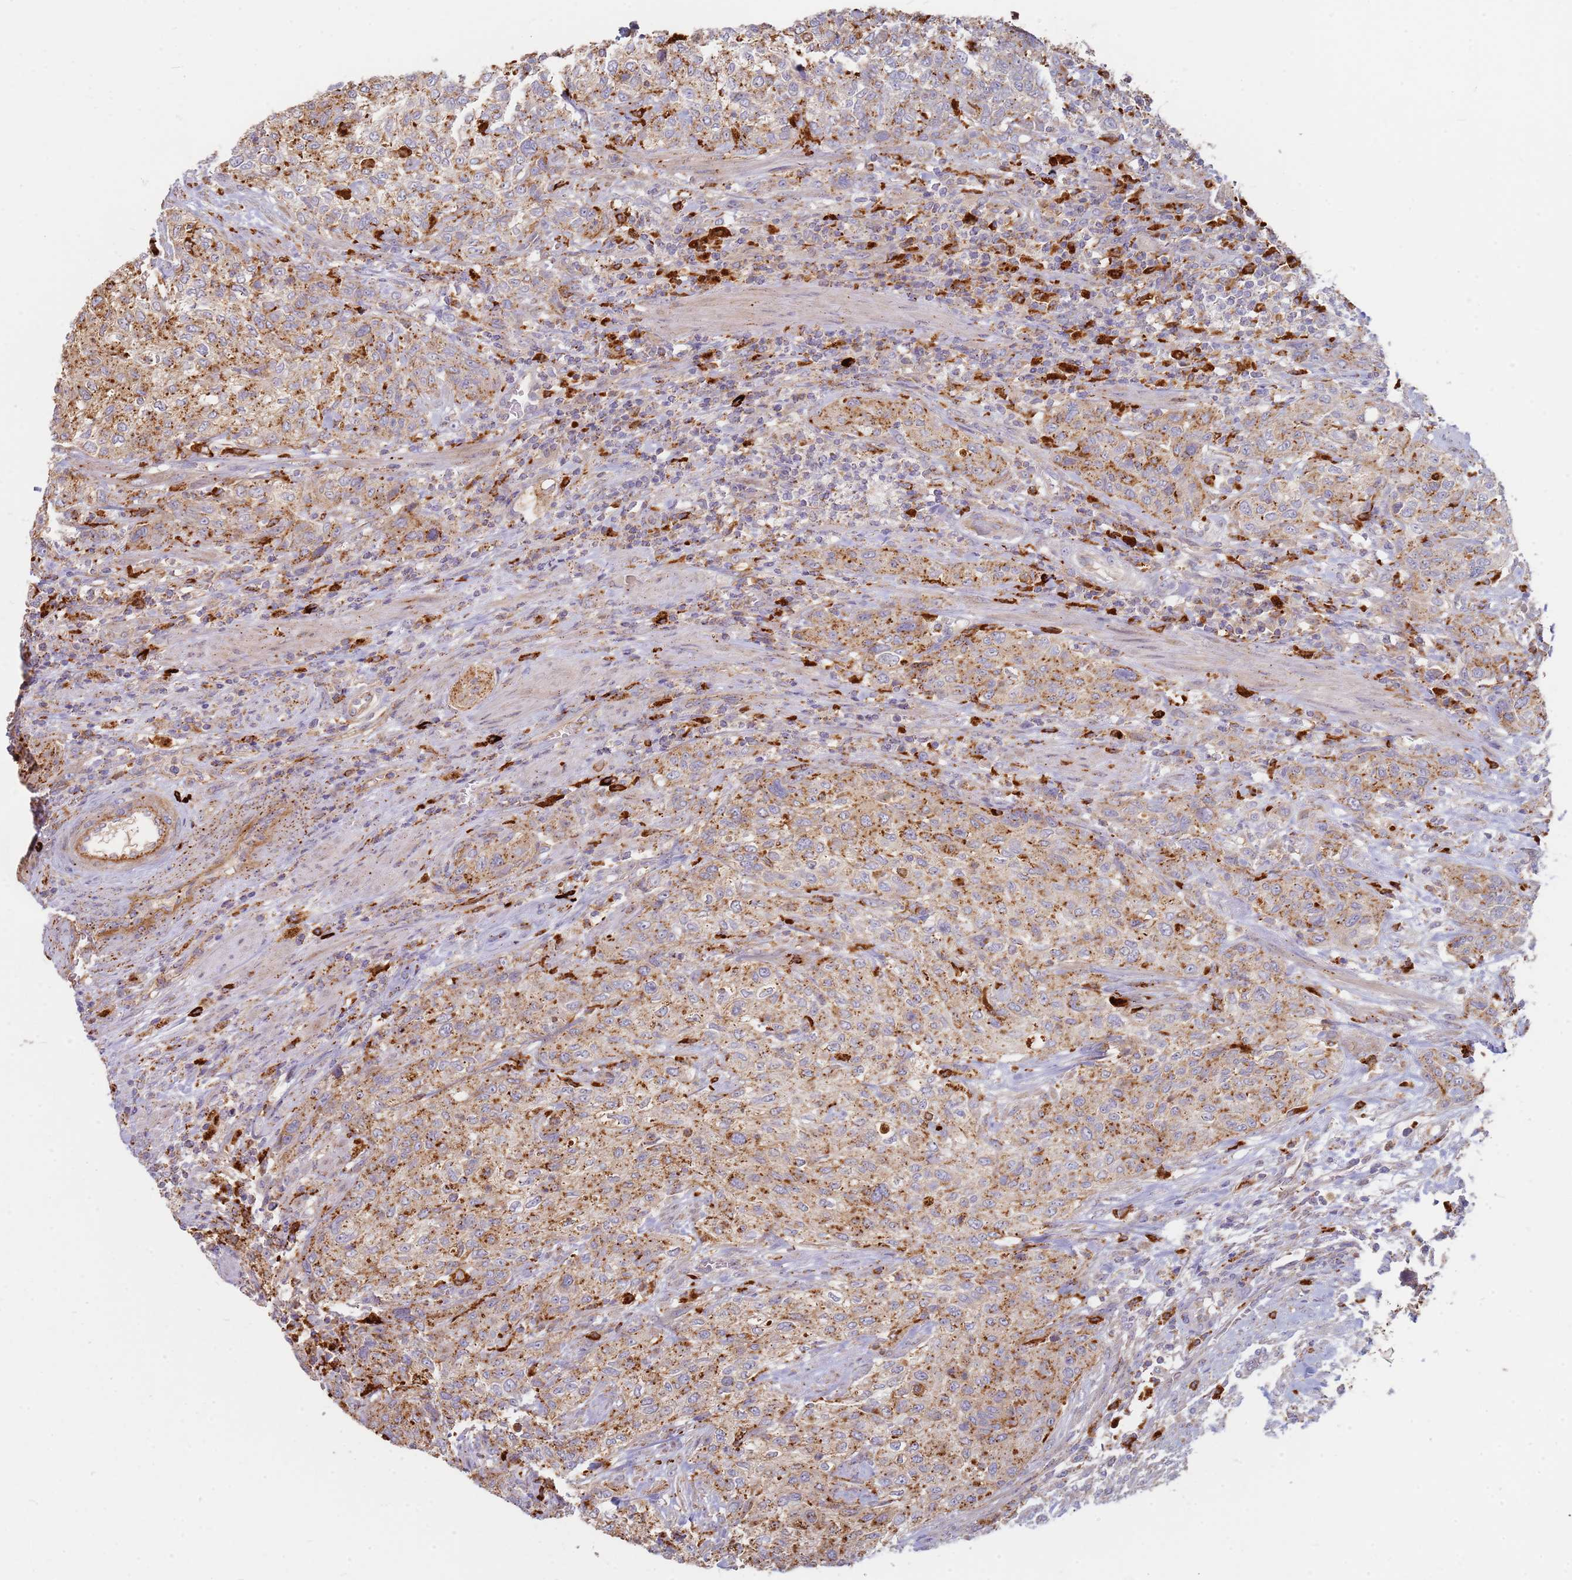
{"staining": {"intensity": "moderate", "quantity": ">75%", "location": "cytoplasmic/membranous"}, "tissue": "urothelial cancer", "cell_type": "Tumor cells", "image_type": "cancer", "snomed": [{"axis": "morphology", "description": "Normal tissue, NOS"}, {"axis": "morphology", "description": "Urothelial carcinoma, NOS"}, {"axis": "topography", "description": "Urinary bladder"}, {"axis": "topography", "description": "Peripheral nerve tissue"}], "caption": "Protein expression analysis of human urothelial cancer reveals moderate cytoplasmic/membranous staining in approximately >75% of tumor cells.", "gene": "TMEM229B", "patient": {"sex": "male", "age": 35}}